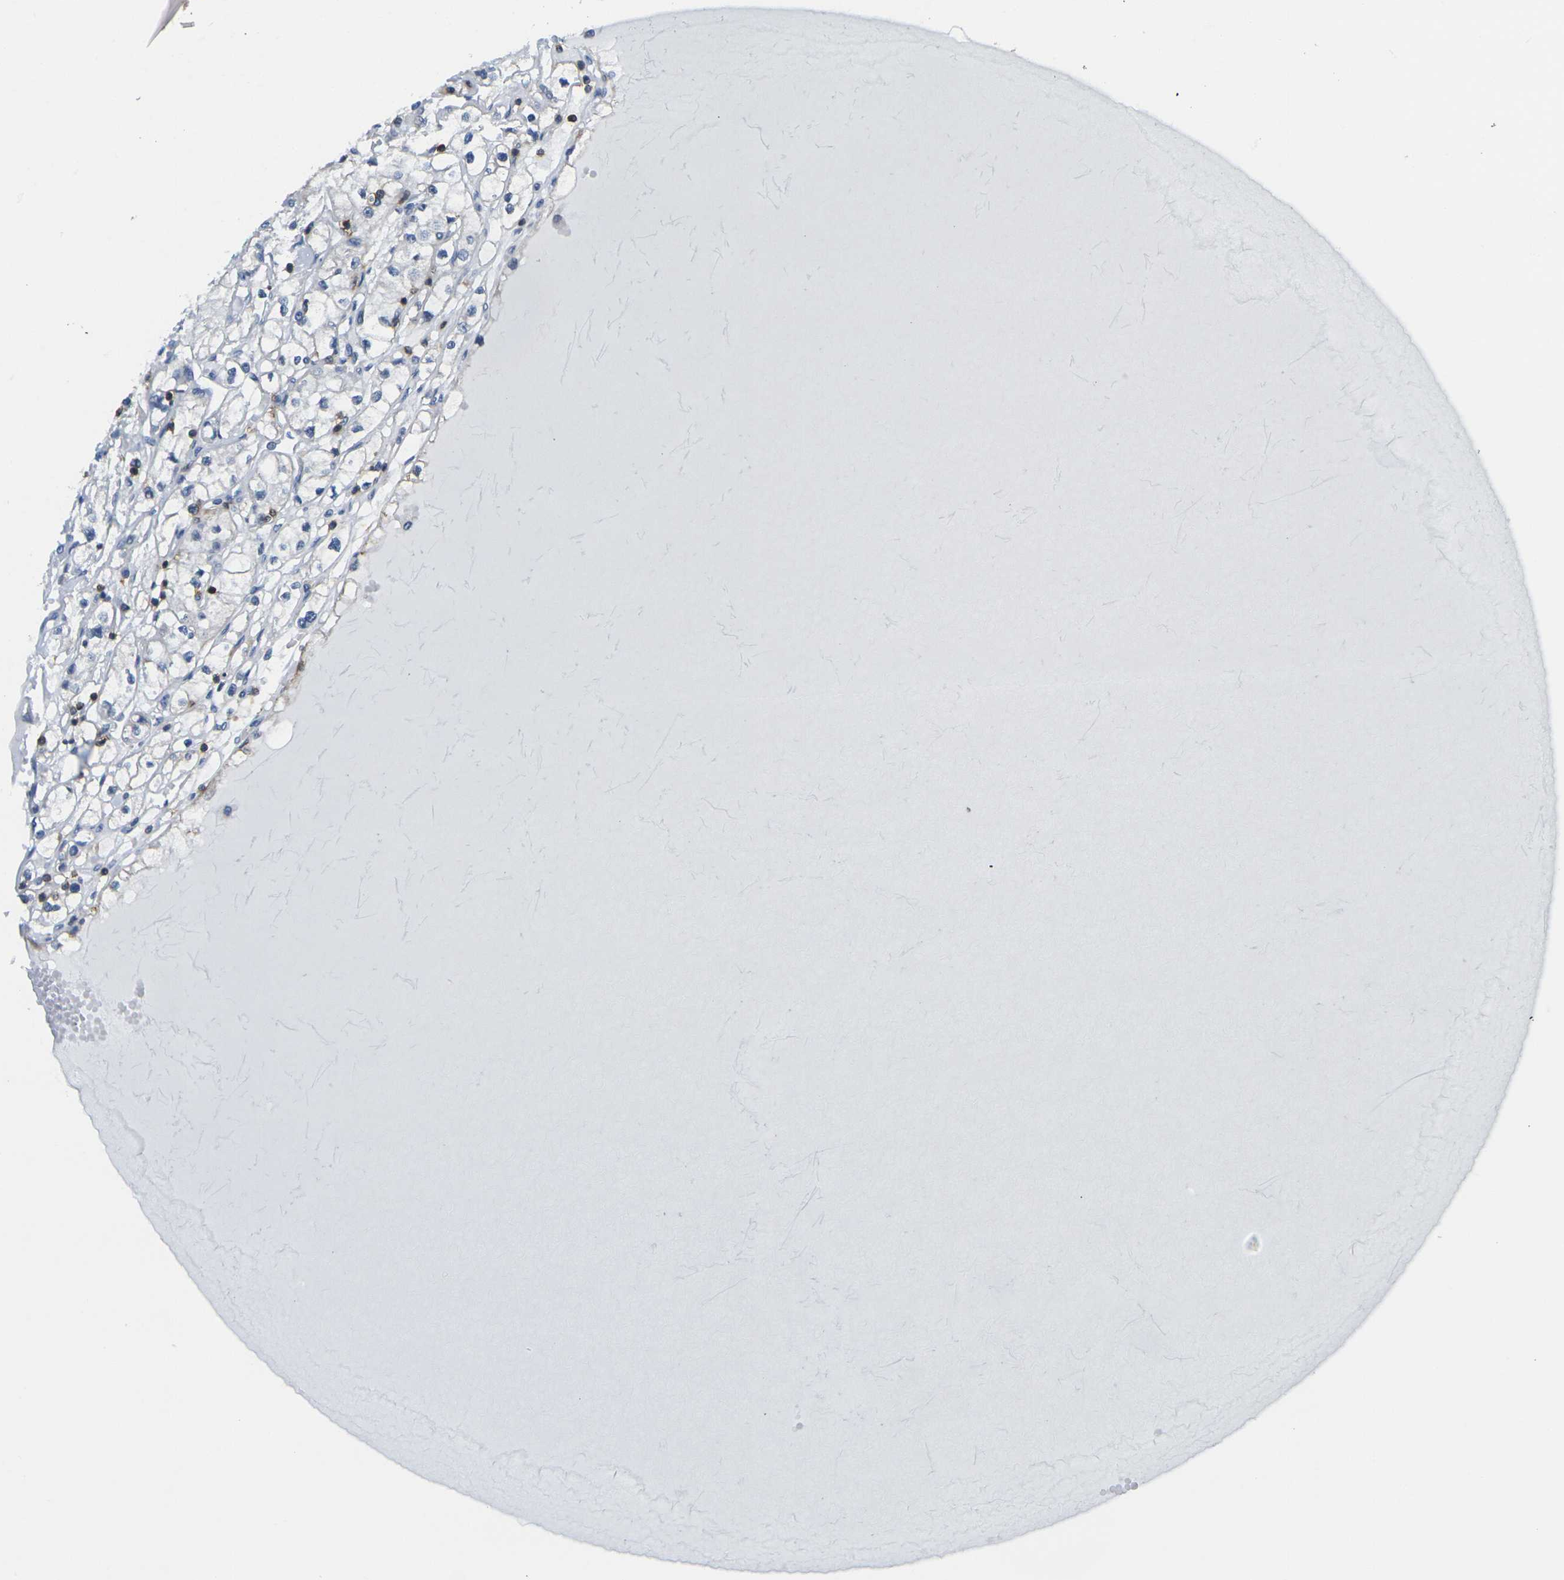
{"staining": {"intensity": "negative", "quantity": "none", "location": "none"}, "tissue": "renal cancer", "cell_type": "Tumor cells", "image_type": "cancer", "snomed": [{"axis": "morphology", "description": "Adenocarcinoma, NOS"}, {"axis": "topography", "description": "Kidney"}], "caption": "Tumor cells show no significant expression in renal cancer (adenocarcinoma).", "gene": "CD3D", "patient": {"sex": "male", "age": 56}}